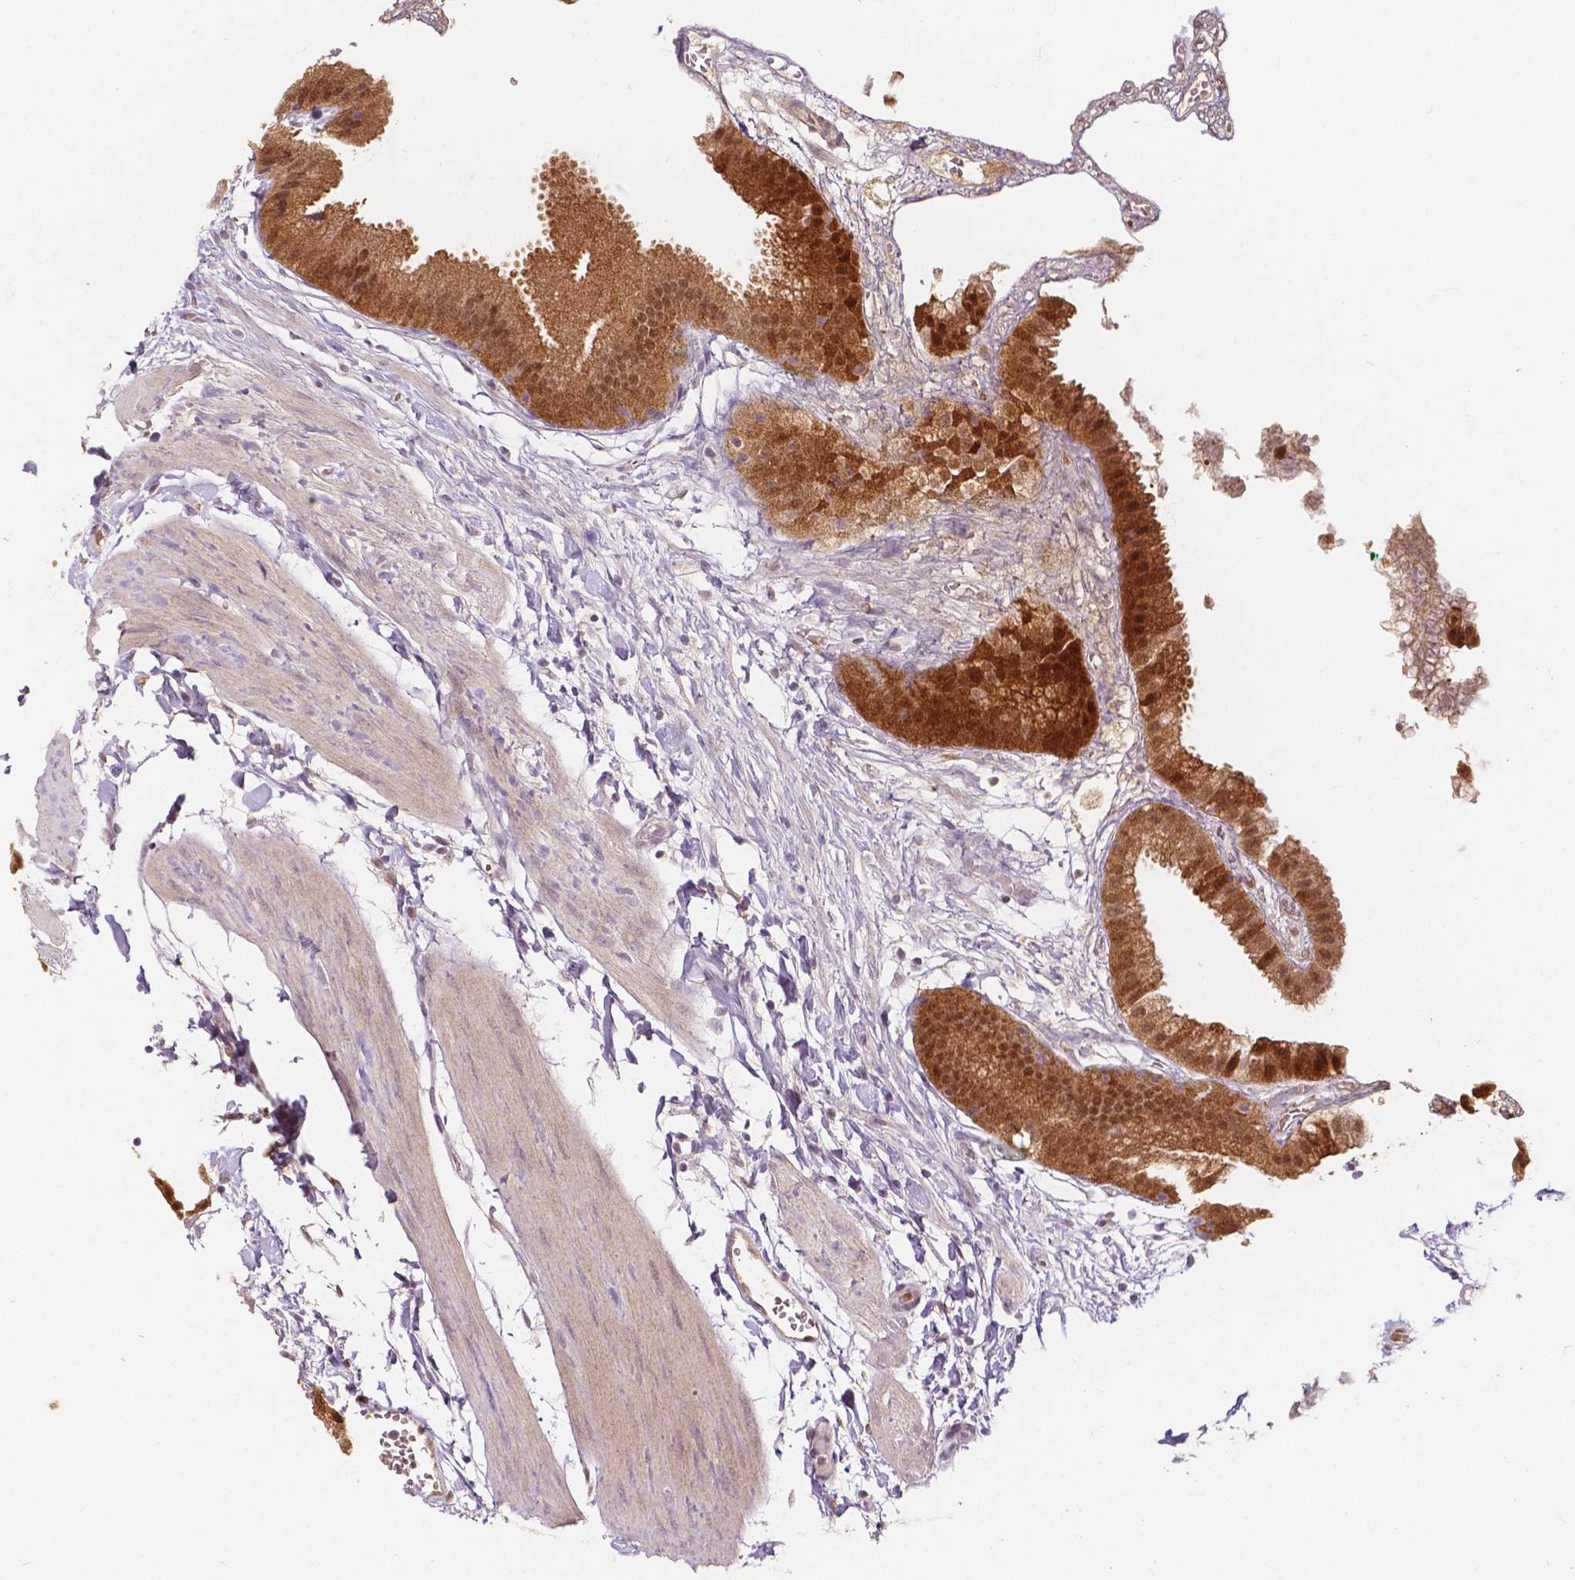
{"staining": {"intensity": "moderate", "quantity": ">75%", "location": "cytoplasmic/membranous,nuclear"}, "tissue": "gallbladder", "cell_type": "Glandular cells", "image_type": "normal", "snomed": [{"axis": "morphology", "description": "Normal tissue, NOS"}, {"axis": "topography", "description": "Gallbladder"}], "caption": "There is medium levels of moderate cytoplasmic/membranous,nuclear expression in glandular cells of normal gallbladder, as demonstrated by immunohistochemical staining (brown color).", "gene": "NAPRT", "patient": {"sex": "female", "age": 63}}